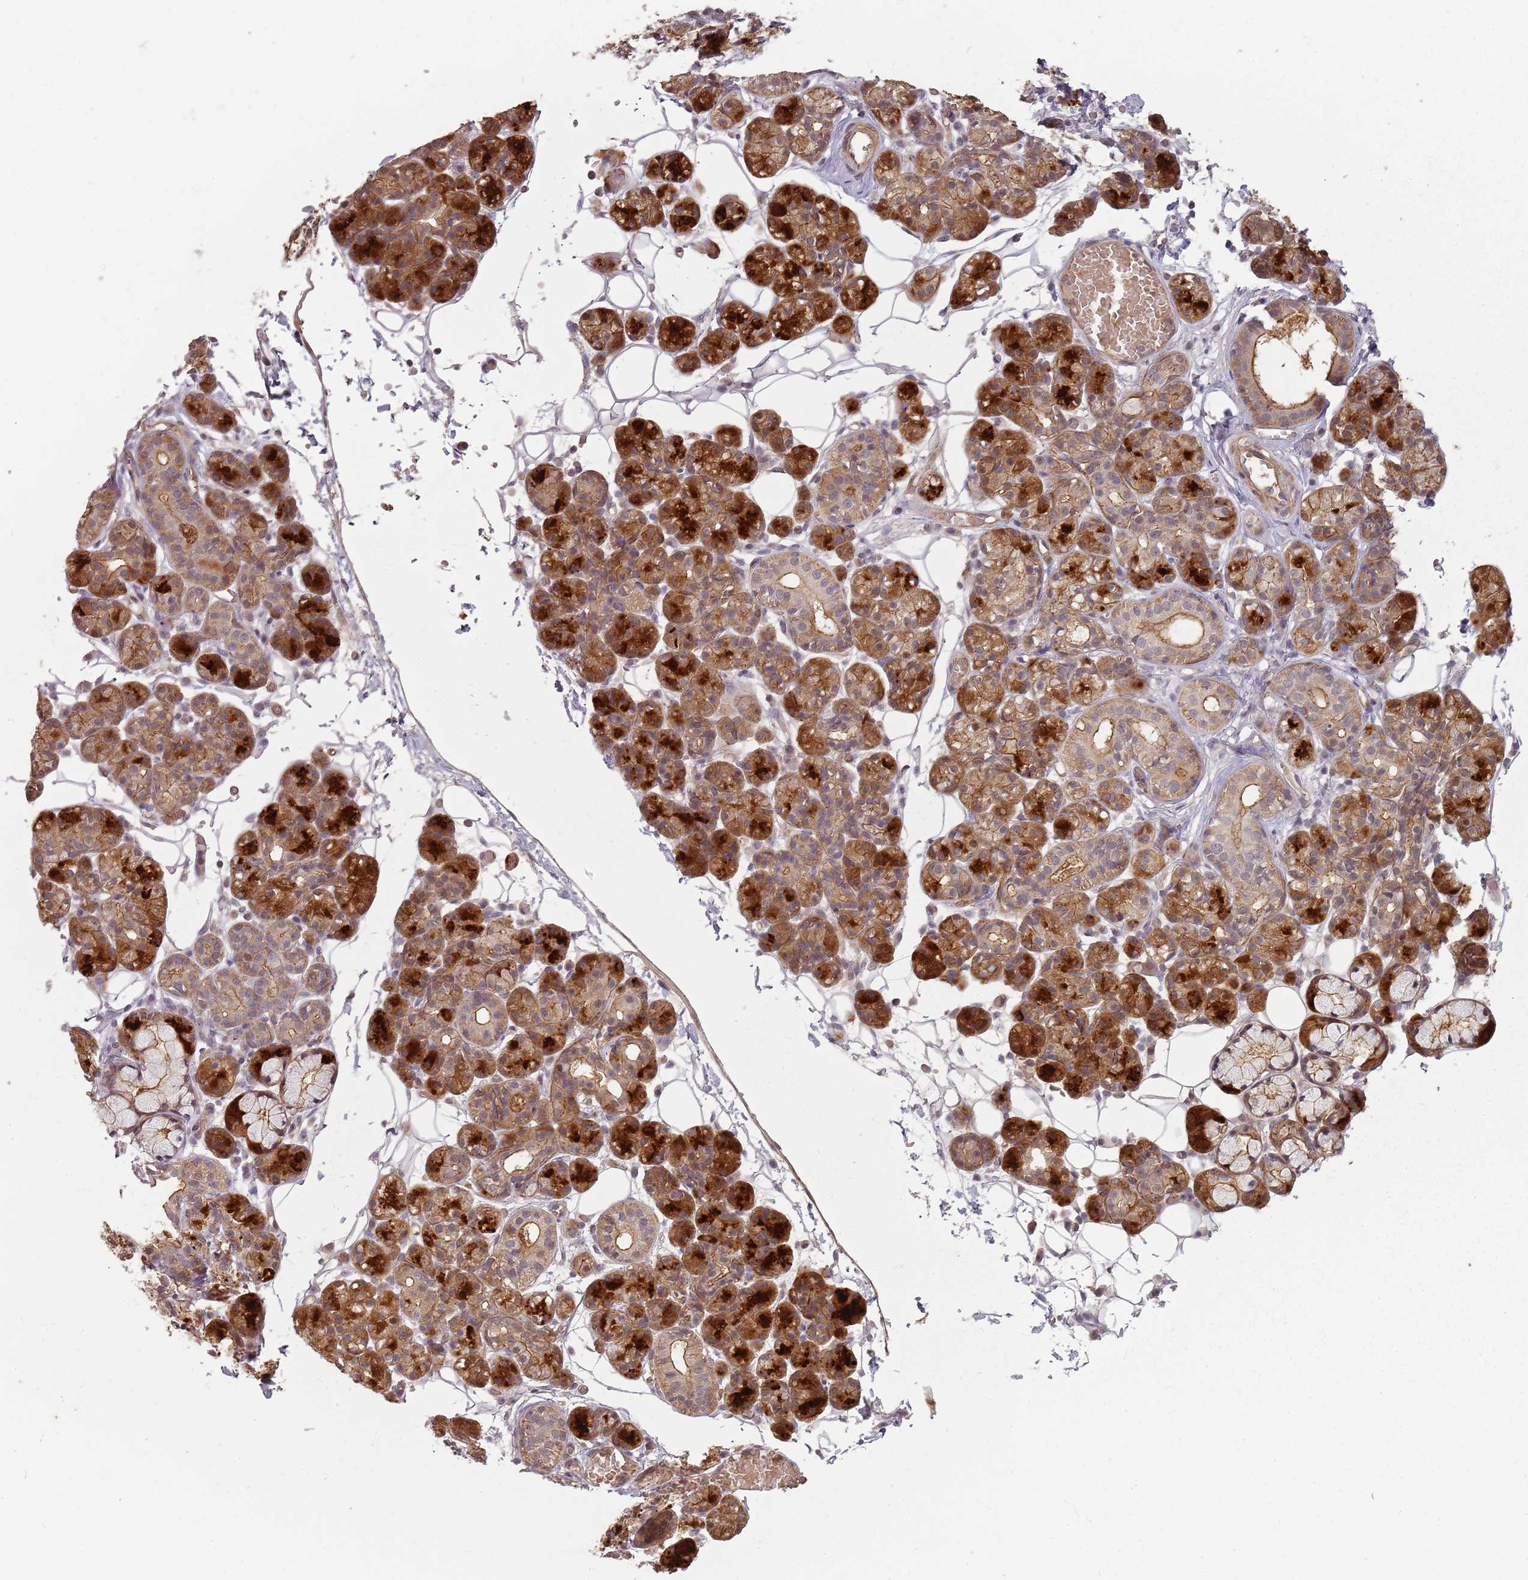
{"staining": {"intensity": "strong", "quantity": "25%-75%", "location": "cytoplasmic/membranous"}, "tissue": "salivary gland", "cell_type": "Glandular cells", "image_type": "normal", "snomed": [{"axis": "morphology", "description": "Normal tissue, NOS"}, {"axis": "topography", "description": "Salivary gland"}], "caption": "Immunohistochemistry (DAB (3,3'-diaminobenzidine)) staining of benign salivary gland displays strong cytoplasmic/membranous protein positivity in approximately 25%-75% of glandular cells.", "gene": "PPP1R14C", "patient": {"sex": "male", "age": 63}}